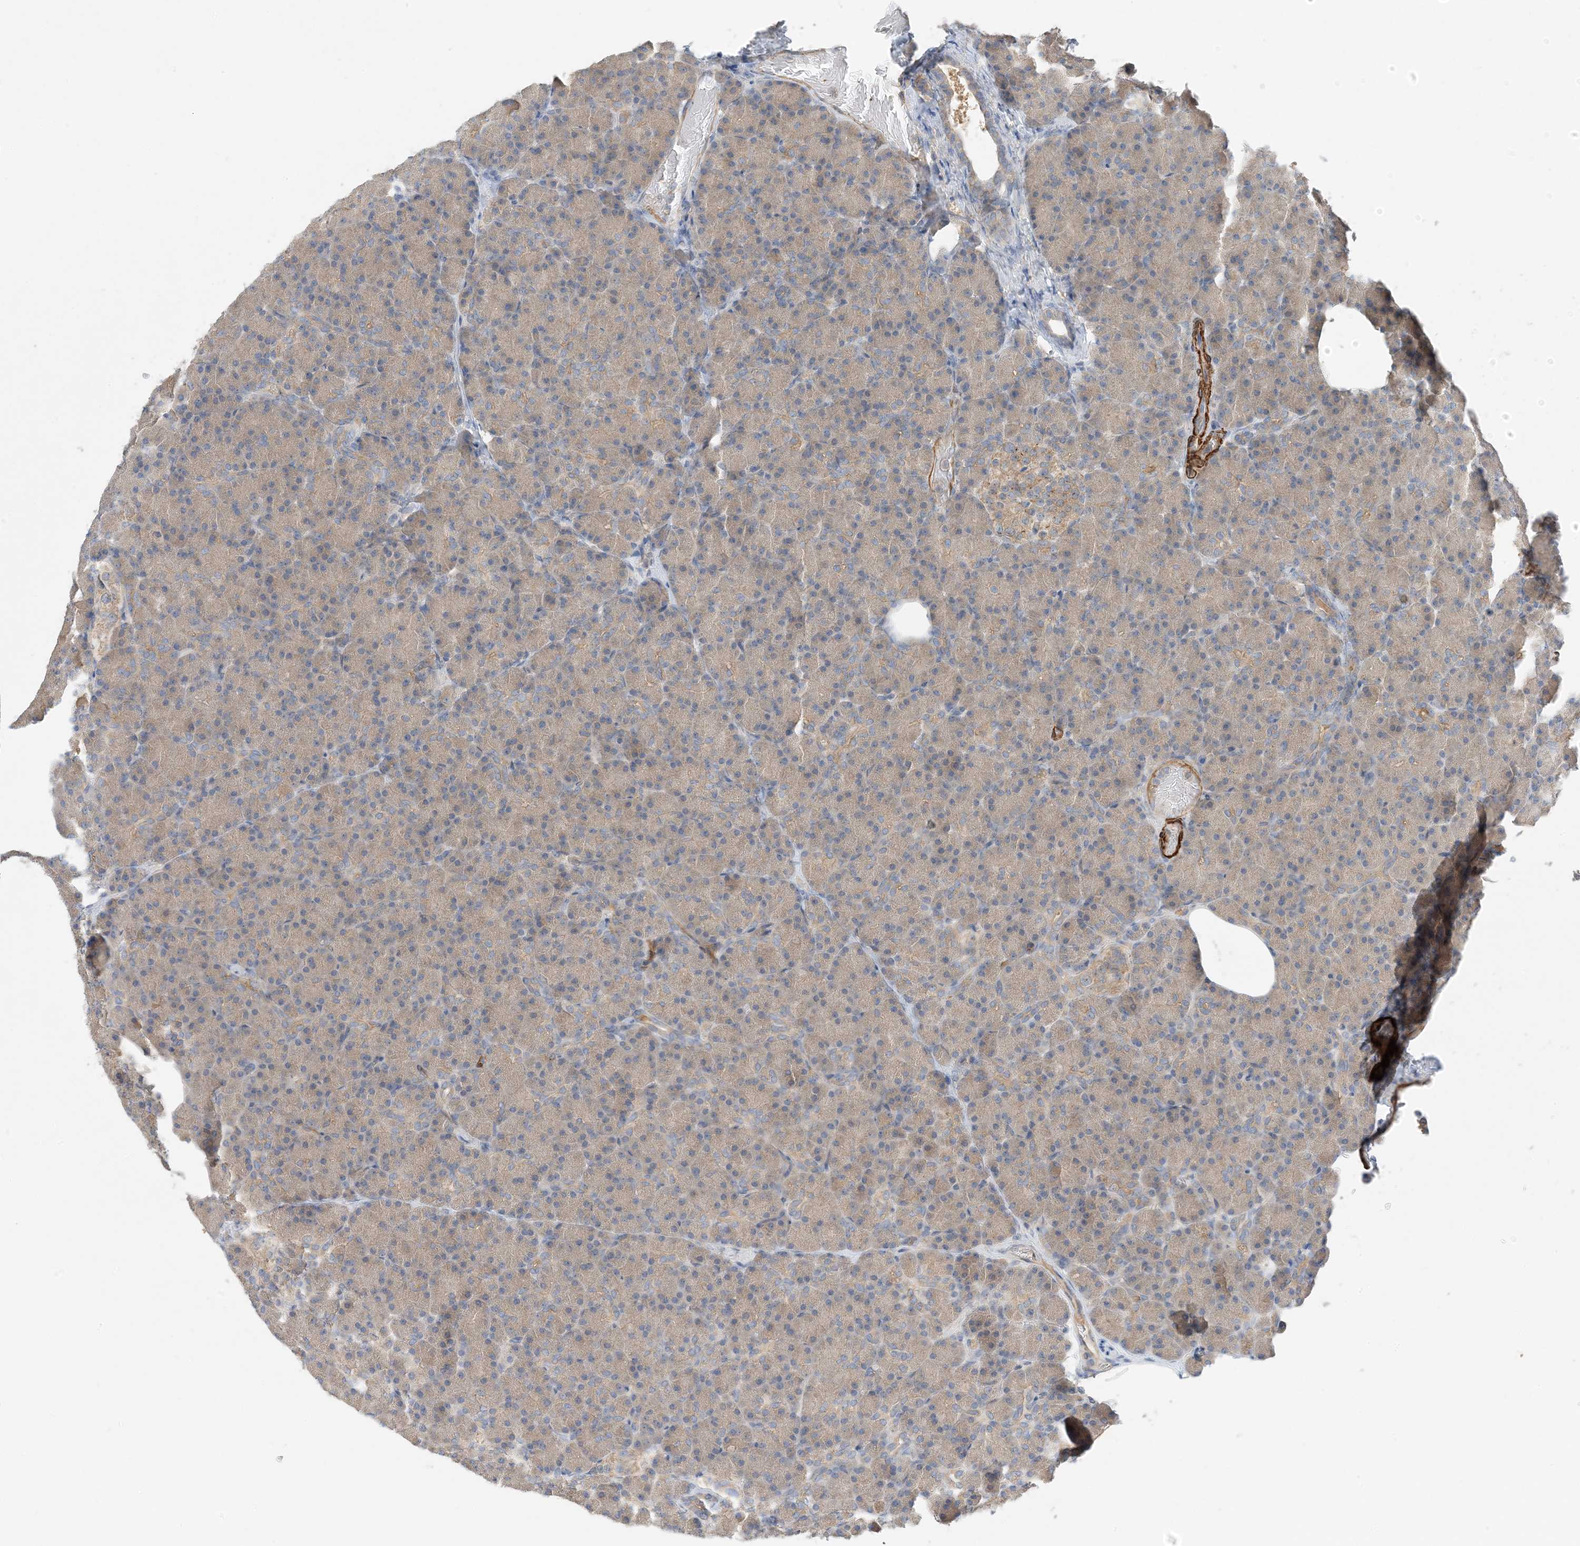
{"staining": {"intensity": "moderate", "quantity": ">75%", "location": "cytoplasmic/membranous"}, "tissue": "pancreas", "cell_type": "Exocrine glandular cells", "image_type": "normal", "snomed": [{"axis": "morphology", "description": "Normal tissue, NOS"}, {"axis": "topography", "description": "Pancreas"}], "caption": "This image shows unremarkable pancreas stained with IHC to label a protein in brown. The cytoplasmic/membranous of exocrine glandular cells show moderate positivity for the protein. Nuclei are counter-stained blue.", "gene": "KIFBP", "patient": {"sex": "female", "age": 43}}